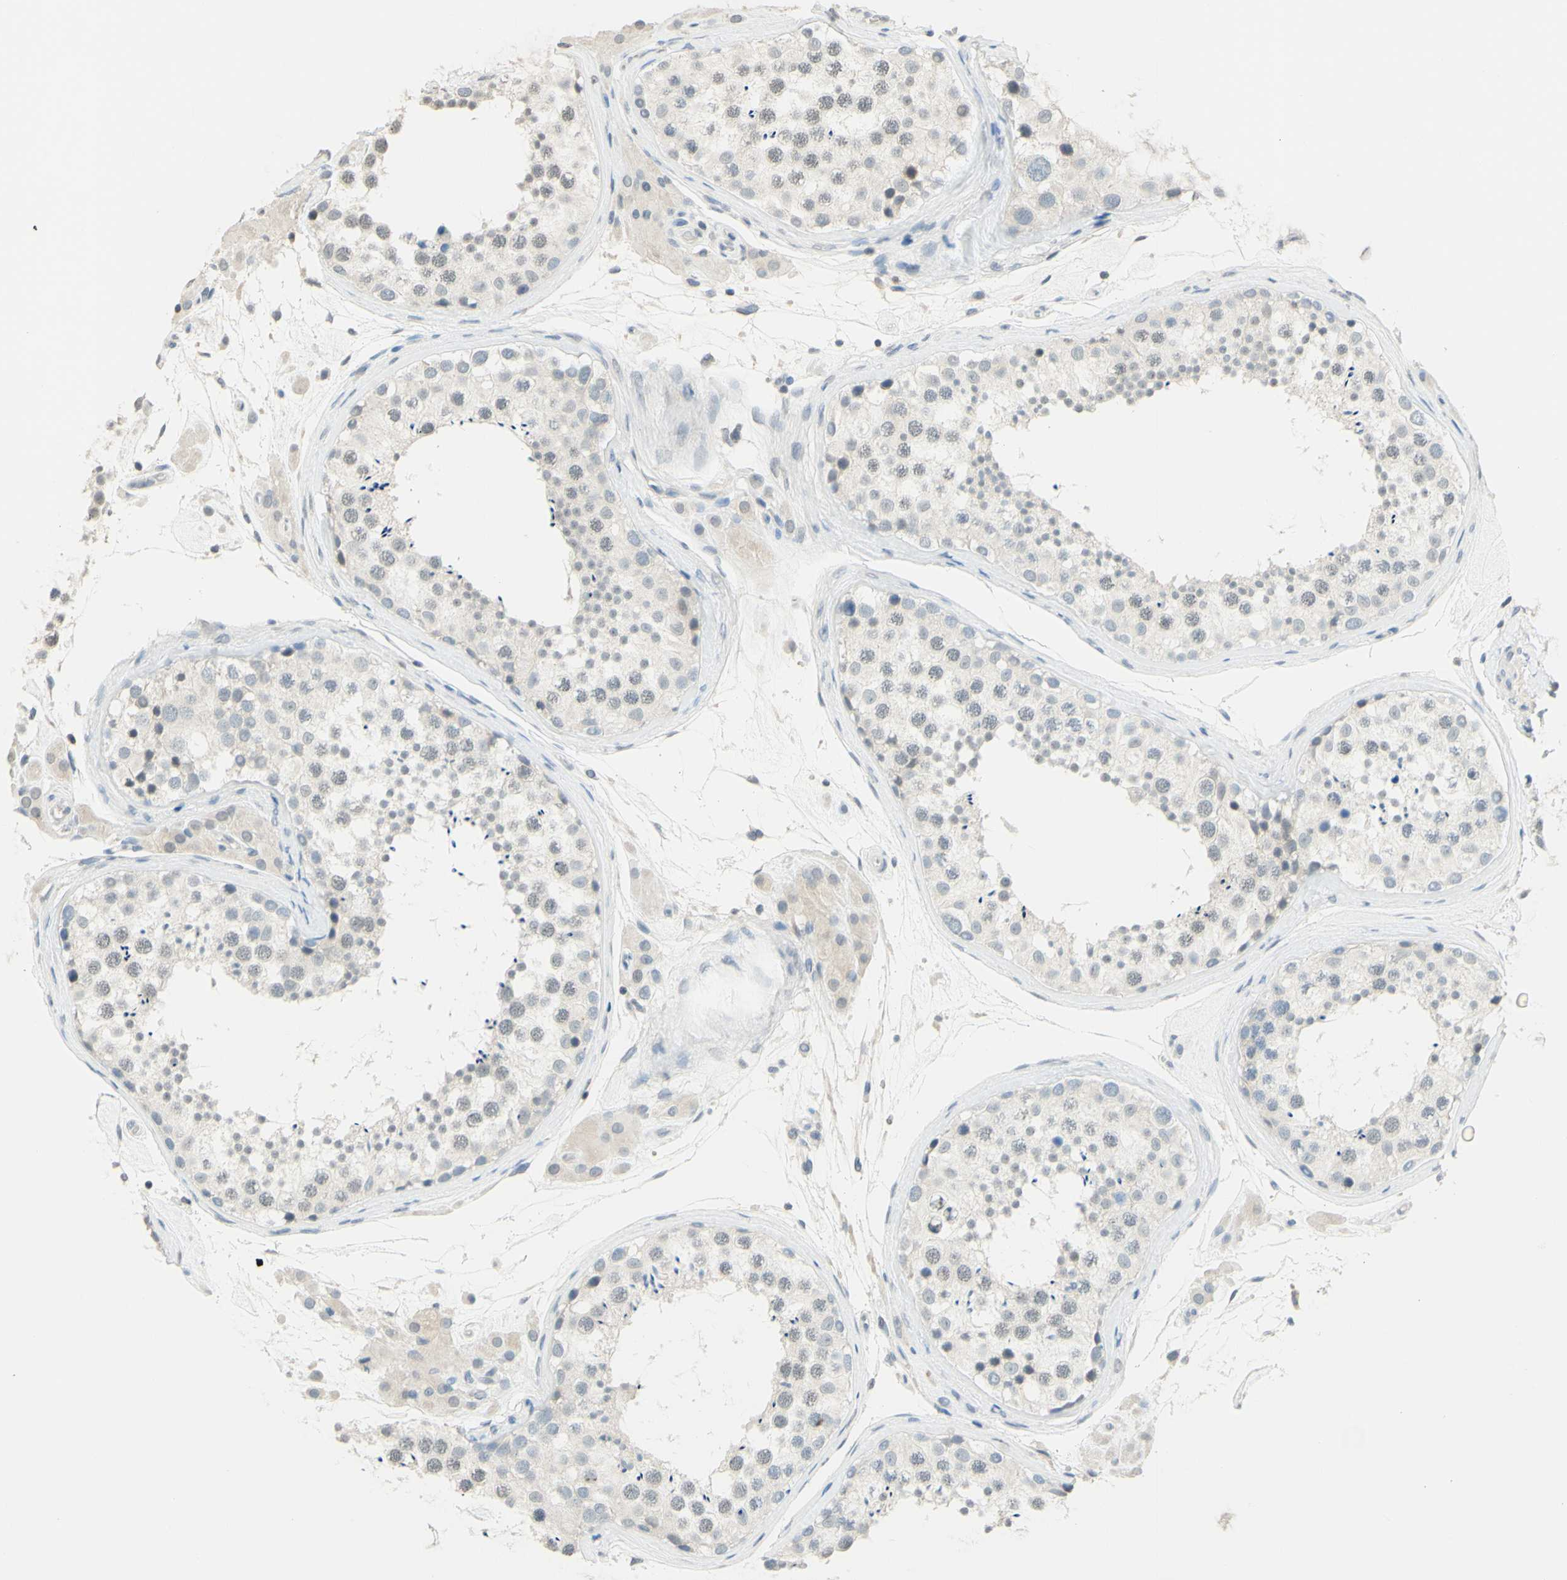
{"staining": {"intensity": "weak", "quantity": "<25%", "location": "cytoplasmic/membranous"}, "tissue": "testis", "cell_type": "Cells in seminiferous ducts", "image_type": "normal", "snomed": [{"axis": "morphology", "description": "Normal tissue, NOS"}, {"axis": "topography", "description": "Testis"}], "caption": "The image exhibits no staining of cells in seminiferous ducts in normal testis. (DAB immunohistochemistry with hematoxylin counter stain).", "gene": "MAG", "patient": {"sex": "male", "age": 46}}